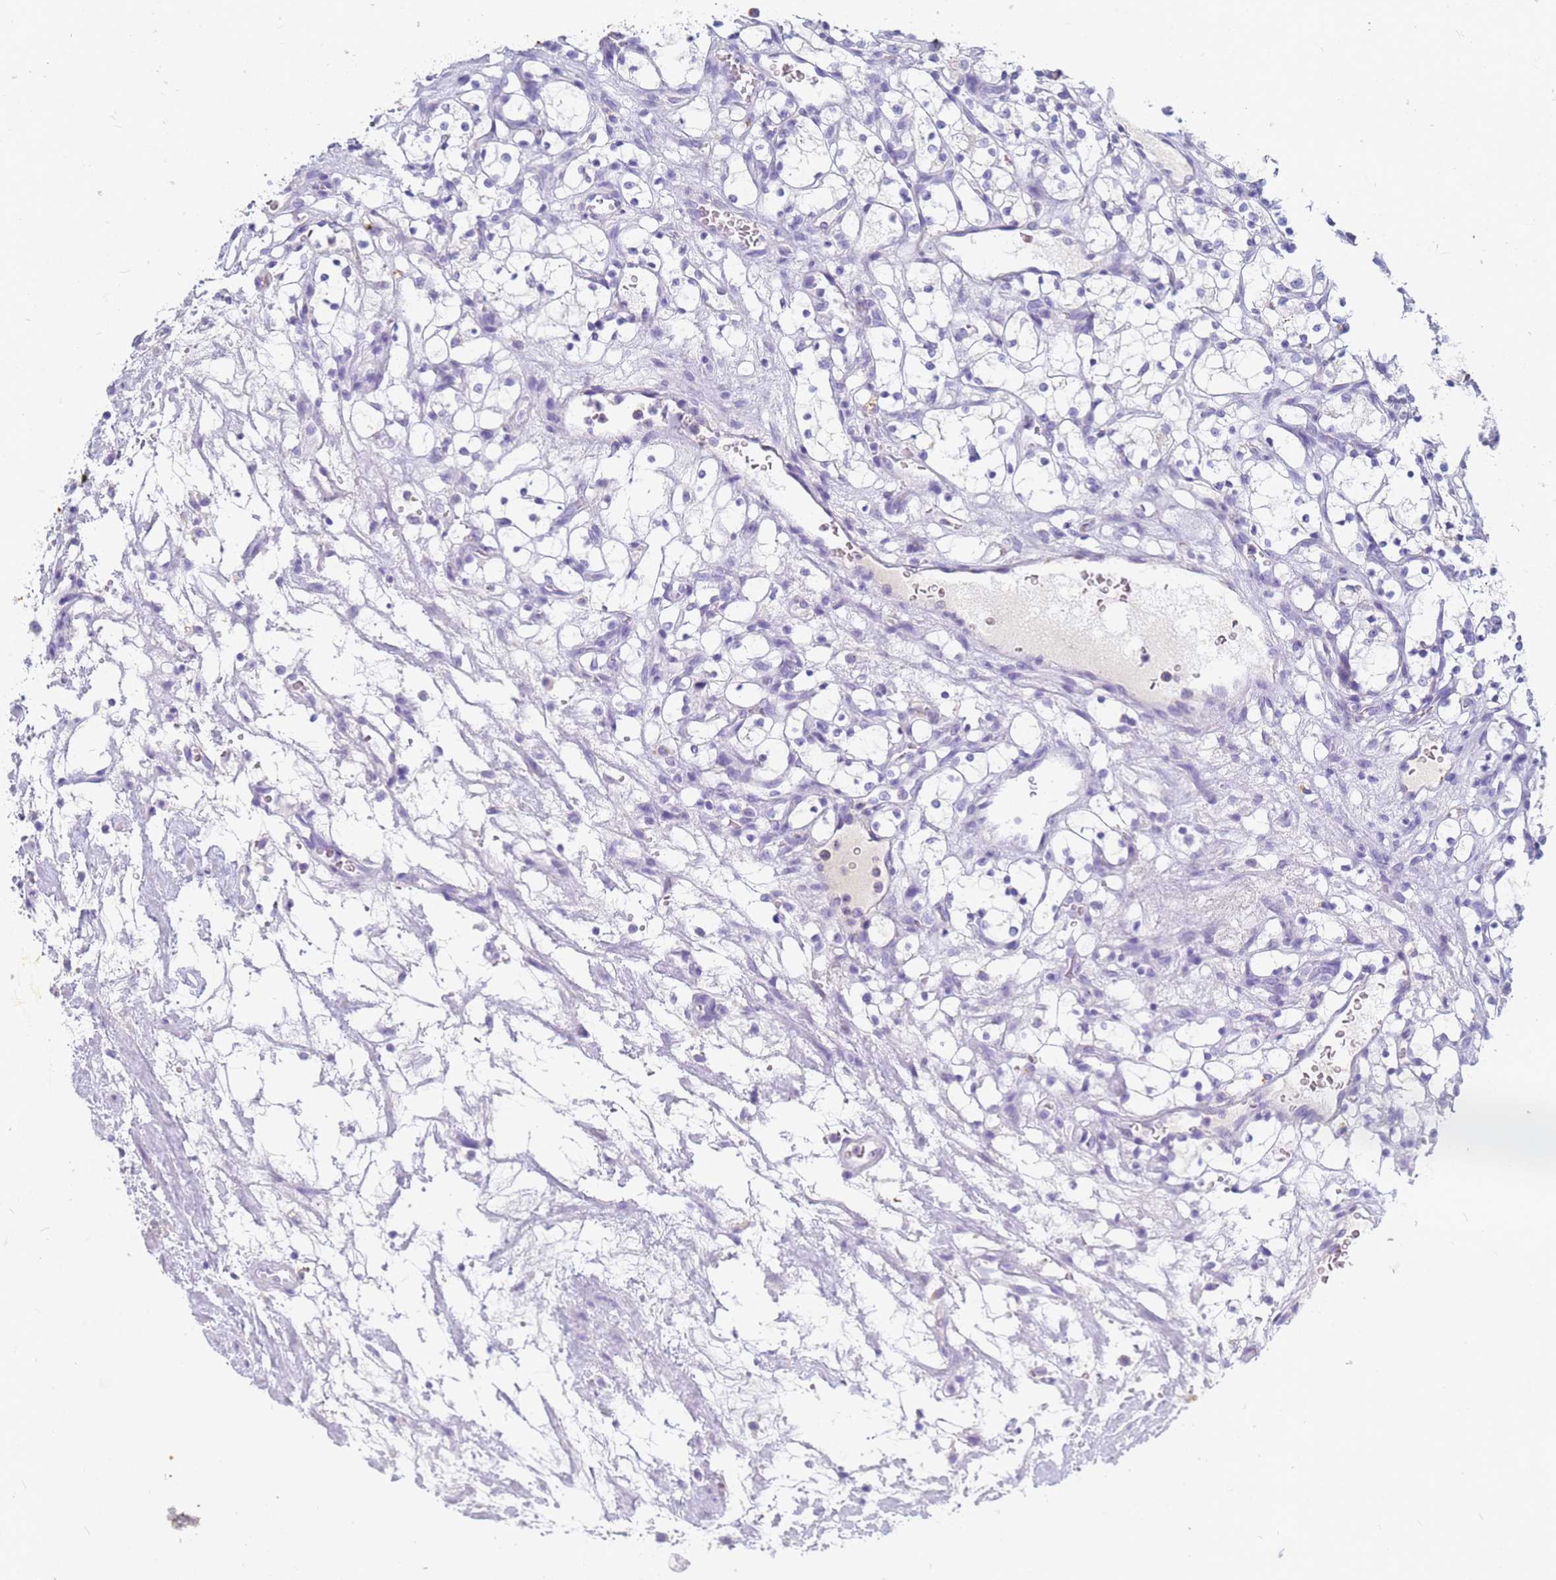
{"staining": {"intensity": "negative", "quantity": "none", "location": "none"}, "tissue": "renal cancer", "cell_type": "Tumor cells", "image_type": "cancer", "snomed": [{"axis": "morphology", "description": "Adenocarcinoma, NOS"}, {"axis": "topography", "description": "Kidney"}], "caption": "Human renal cancer stained for a protein using IHC displays no staining in tumor cells.", "gene": "B3GNT8", "patient": {"sex": "female", "age": 69}}